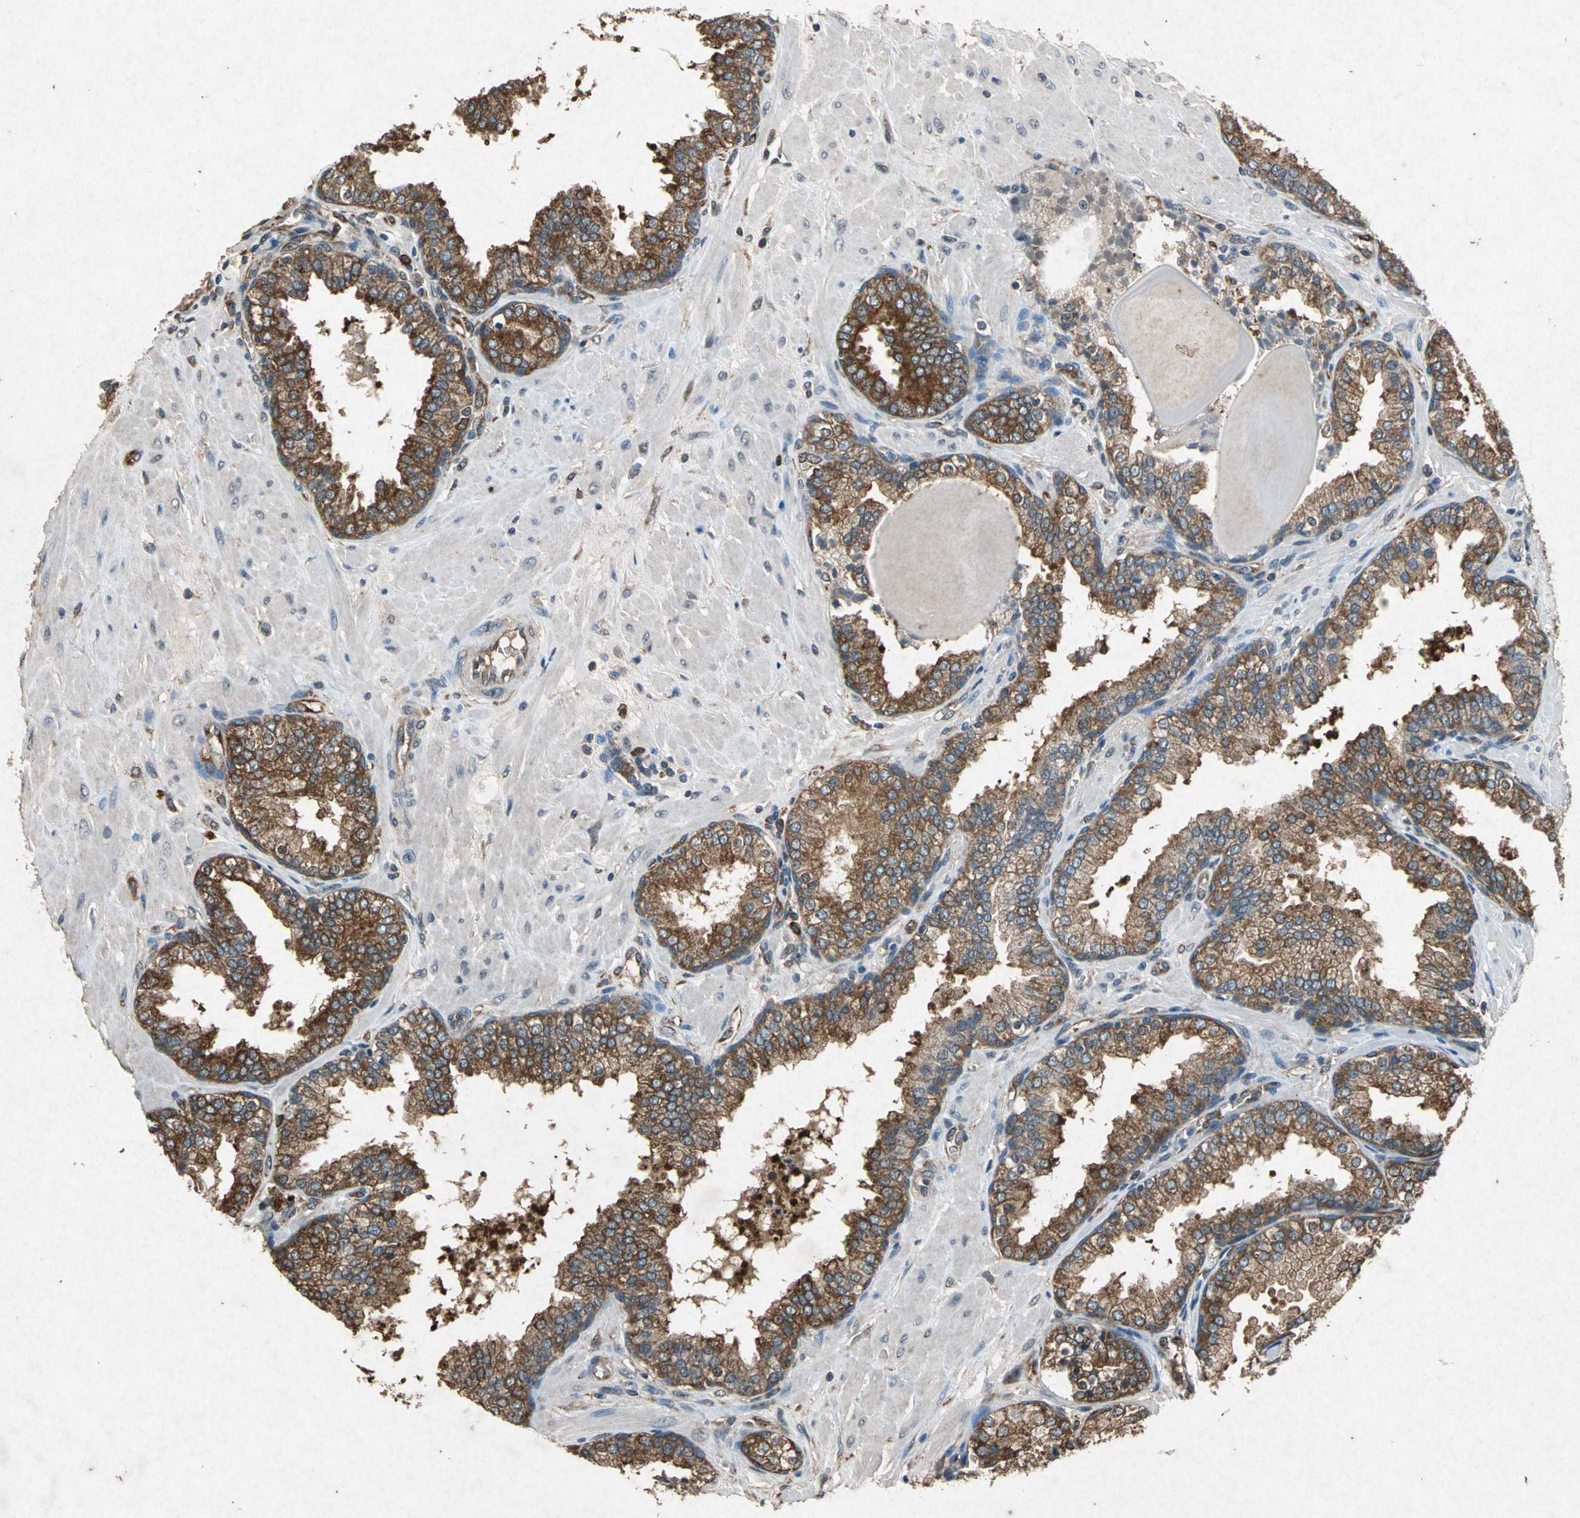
{"staining": {"intensity": "strong", "quantity": ">75%", "location": "cytoplasmic/membranous"}, "tissue": "prostate", "cell_type": "Glandular cells", "image_type": "normal", "snomed": [{"axis": "morphology", "description": "Normal tissue, NOS"}, {"axis": "topography", "description": "Prostate"}], "caption": "About >75% of glandular cells in unremarkable prostate show strong cytoplasmic/membranous protein expression as visualized by brown immunohistochemical staining.", "gene": "HSP90AB1", "patient": {"sex": "male", "age": 51}}